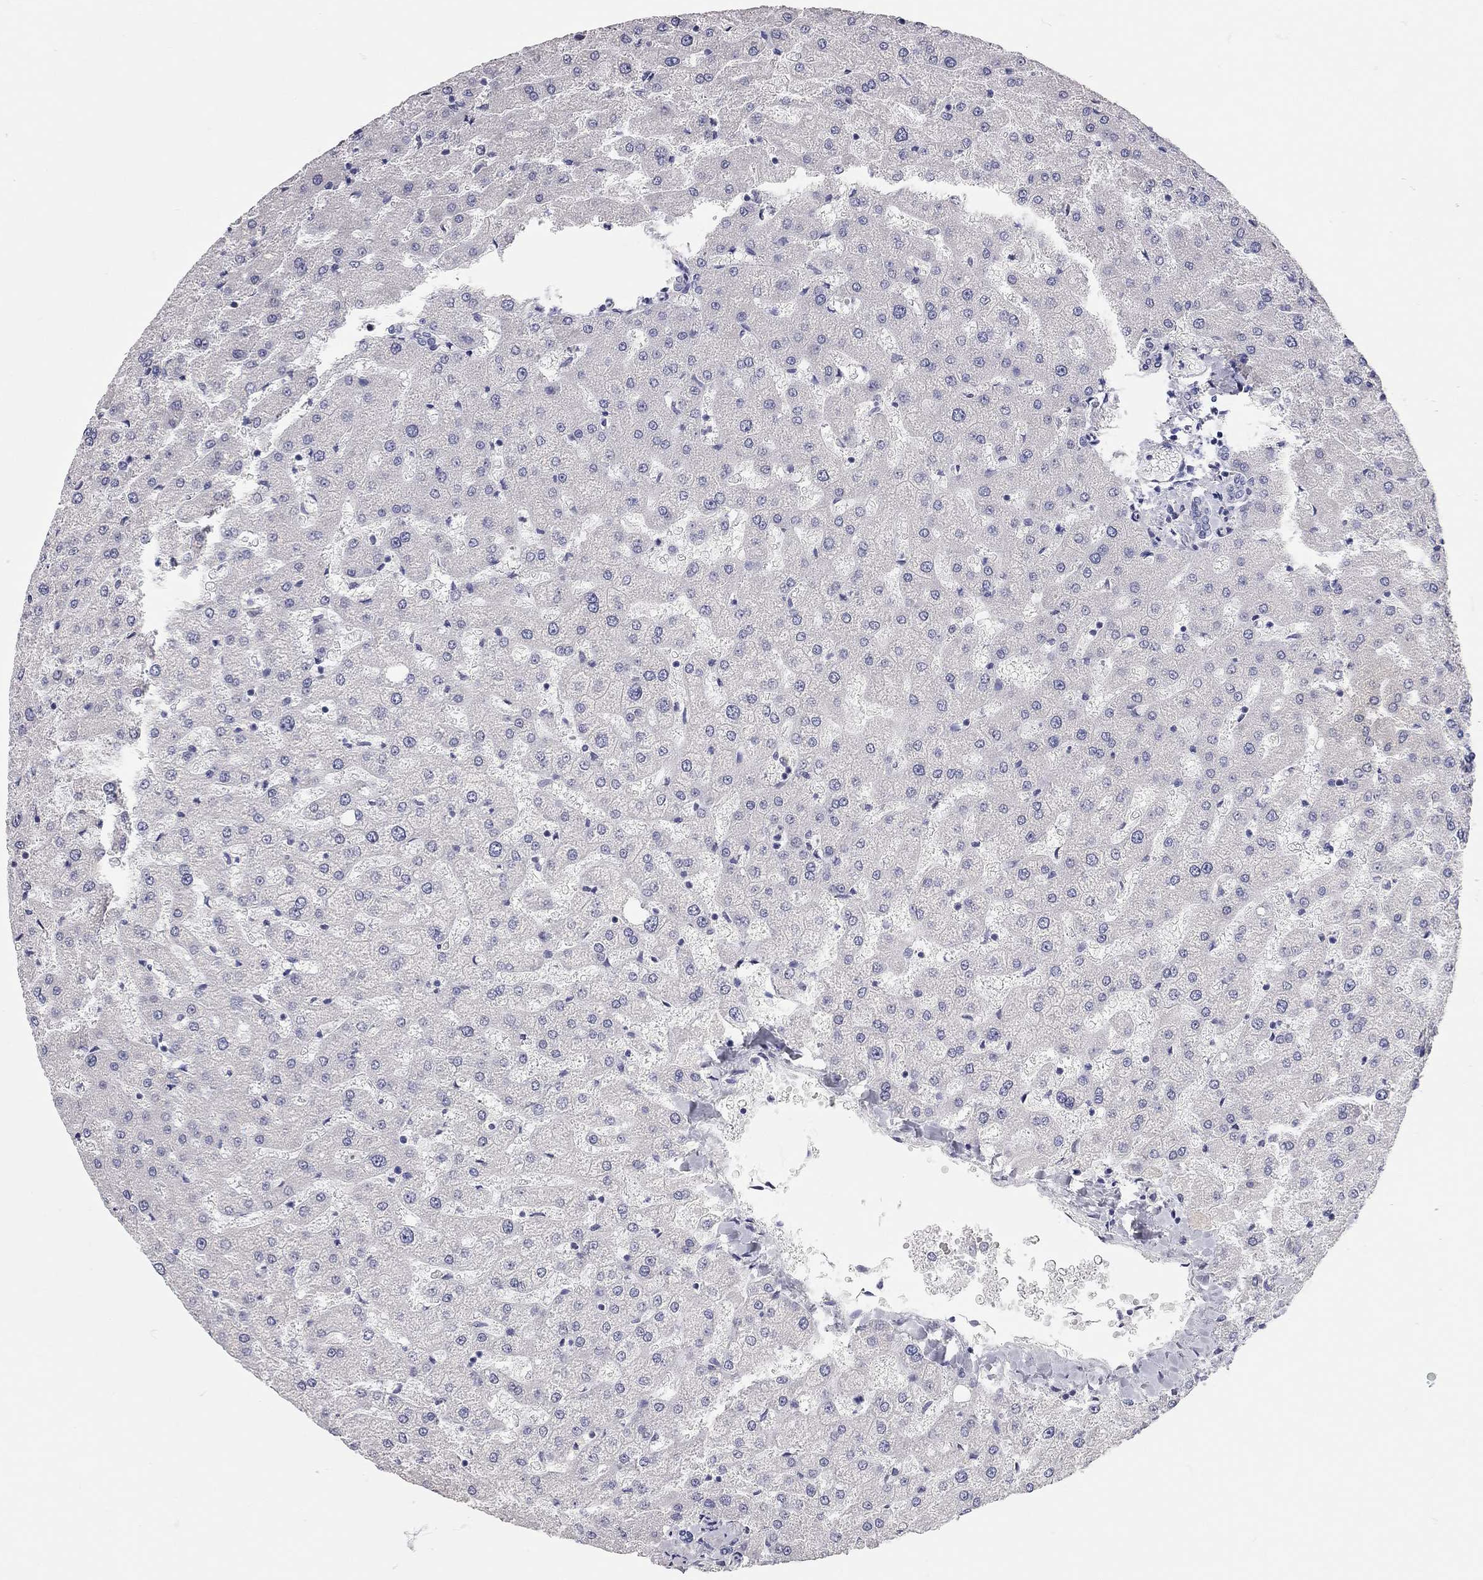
{"staining": {"intensity": "negative", "quantity": "none", "location": "none"}, "tissue": "liver", "cell_type": "Cholangiocytes", "image_type": "normal", "snomed": [{"axis": "morphology", "description": "Normal tissue, NOS"}, {"axis": "topography", "description": "Liver"}], "caption": "Immunohistochemical staining of unremarkable human liver shows no significant expression in cholangiocytes.", "gene": "XAGE2", "patient": {"sex": "female", "age": 50}}